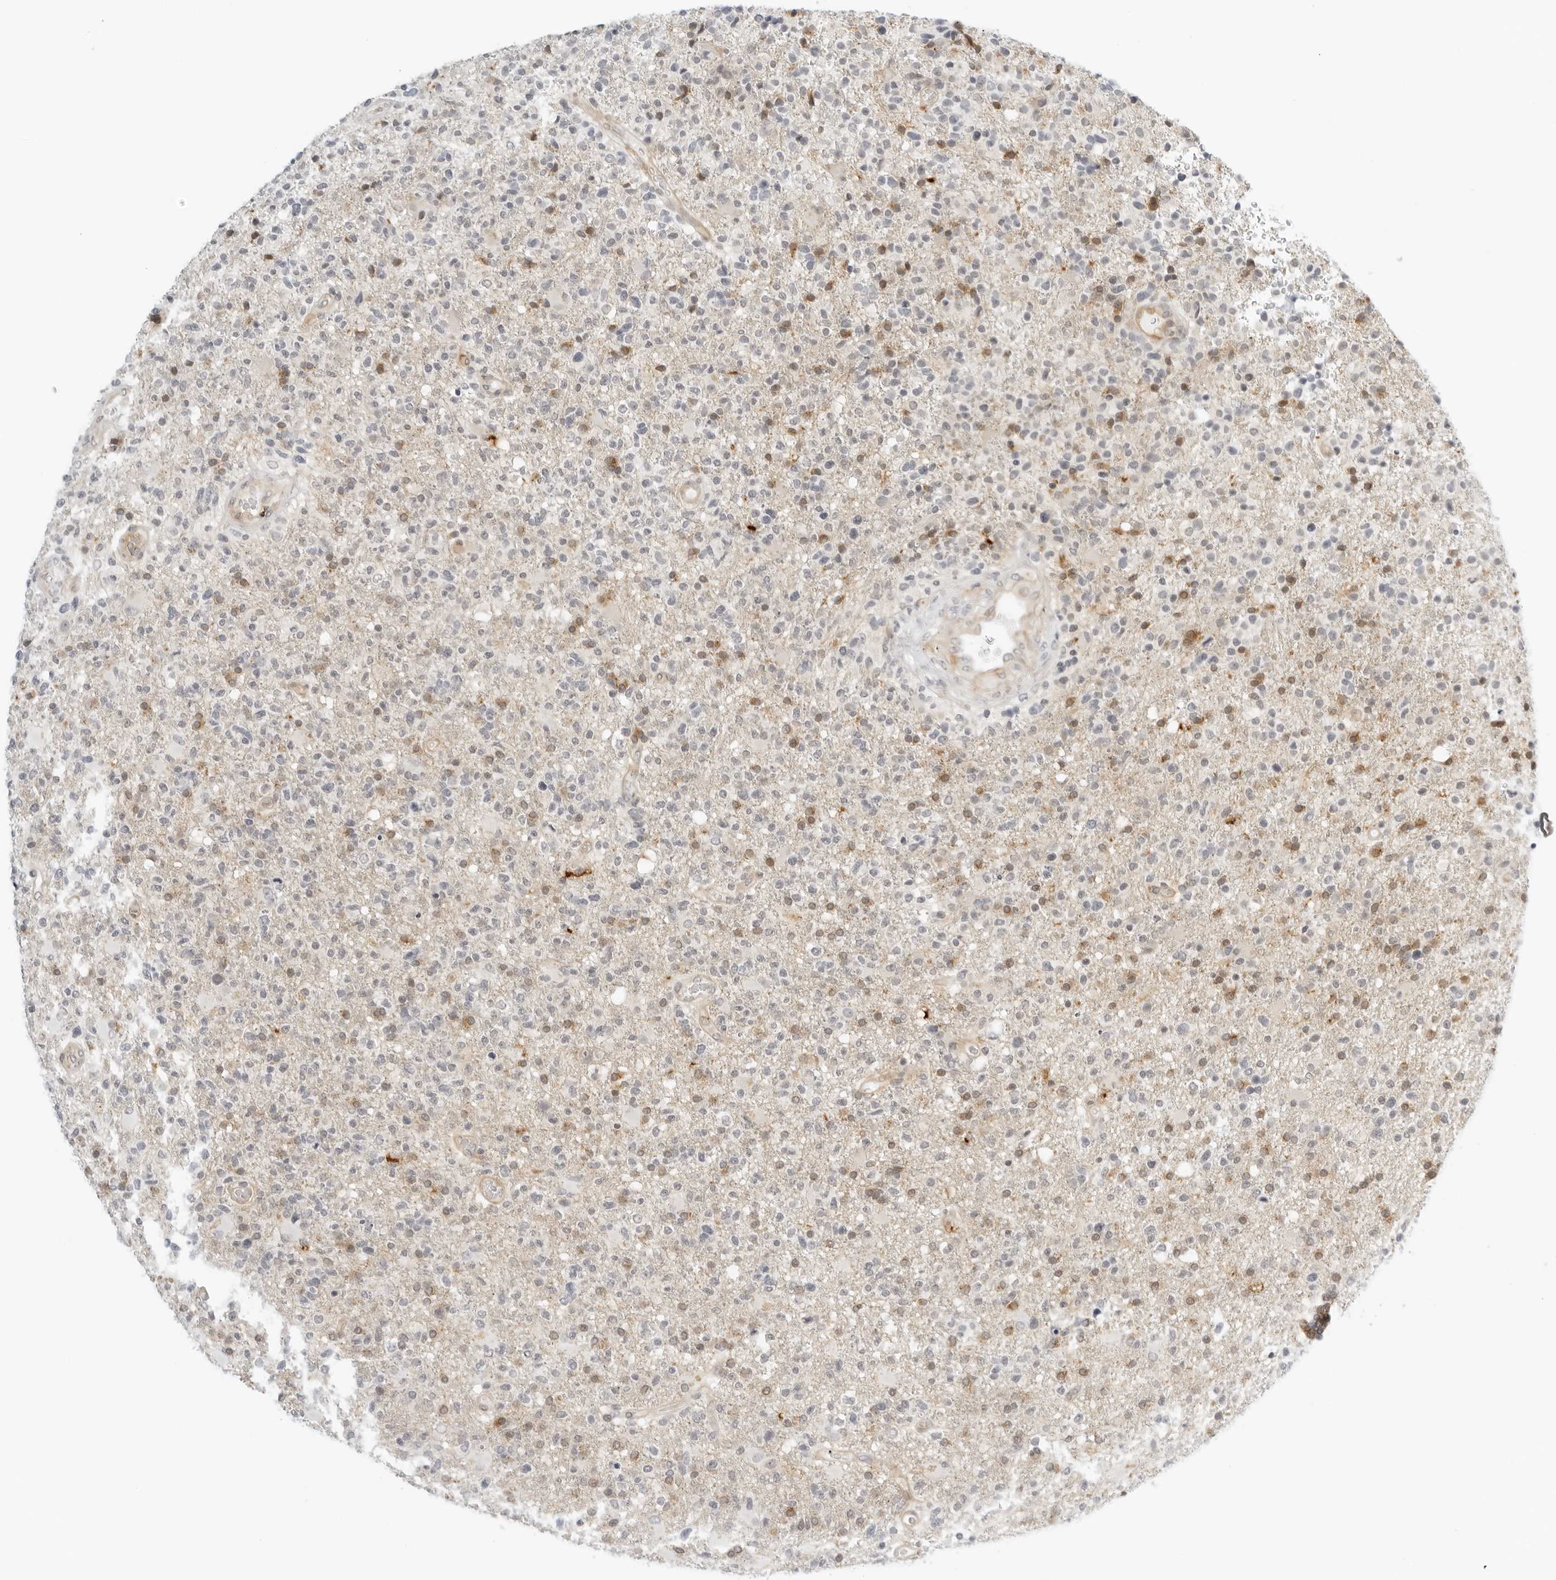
{"staining": {"intensity": "negative", "quantity": "none", "location": "none"}, "tissue": "glioma", "cell_type": "Tumor cells", "image_type": "cancer", "snomed": [{"axis": "morphology", "description": "Glioma, malignant, High grade"}, {"axis": "topography", "description": "Brain"}], "caption": "This is an immunohistochemistry image of human malignant glioma (high-grade). There is no expression in tumor cells.", "gene": "OSCP1", "patient": {"sex": "male", "age": 72}}